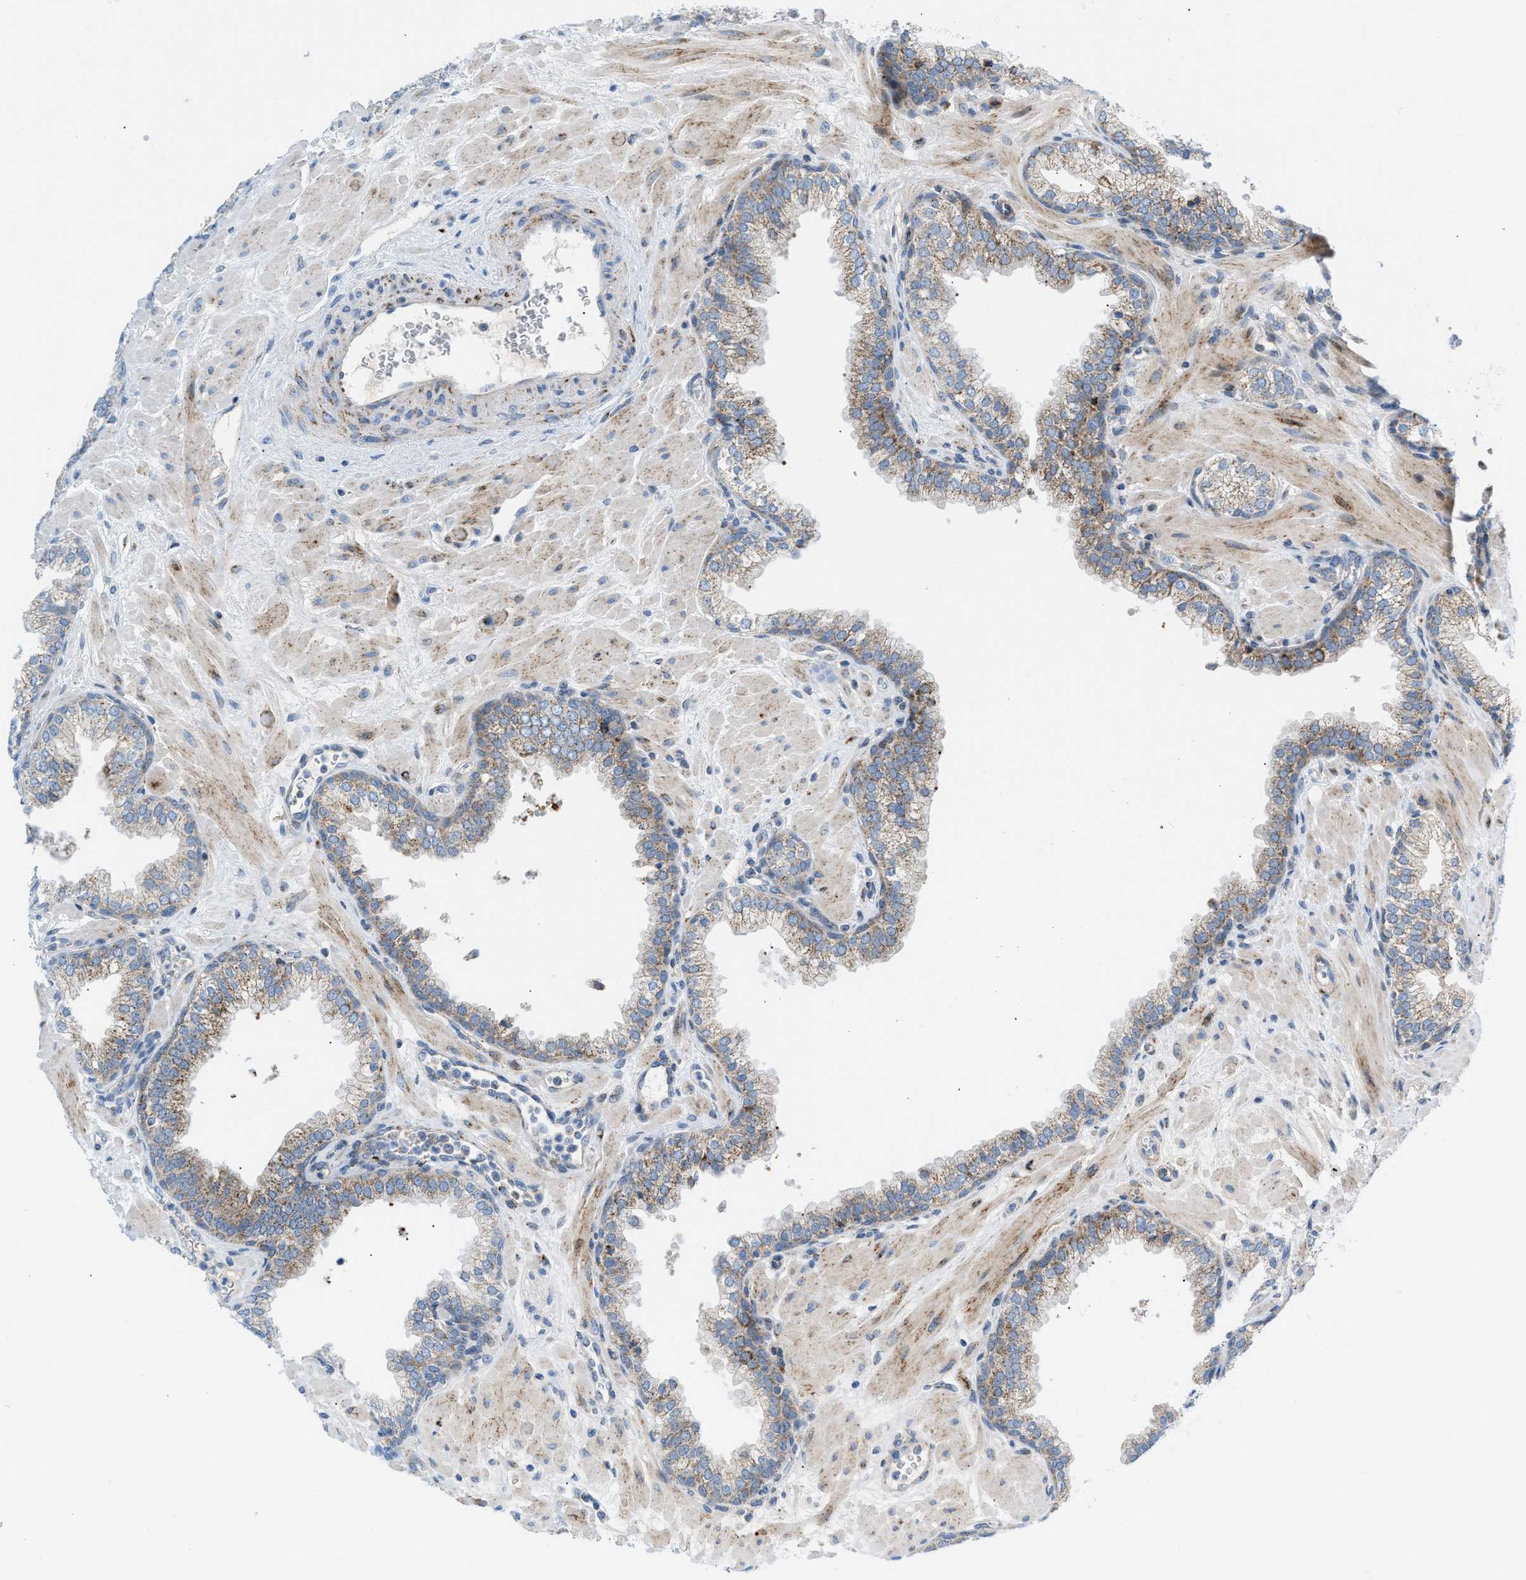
{"staining": {"intensity": "moderate", "quantity": "25%-75%", "location": "cytoplasmic/membranous"}, "tissue": "prostate", "cell_type": "Glandular cells", "image_type": "normal", "snomed": [{"axis": "morphology", "description": "Normal tissue, NOS"}, {"axis": "morphology", "description": "Urothelial carcinoma, Low grade"}, {"axis": "topography", "description": "Urinary bladder"}, {"axis": "topography", "description": "Prostate"}], "caption": "Moderate cytoplasmic/membranous positivity is seen in about 25%-75% of glandular cells in normal prostate.", "gene": "RBBP9", "patient": {"sex": "male", "age": 60}}